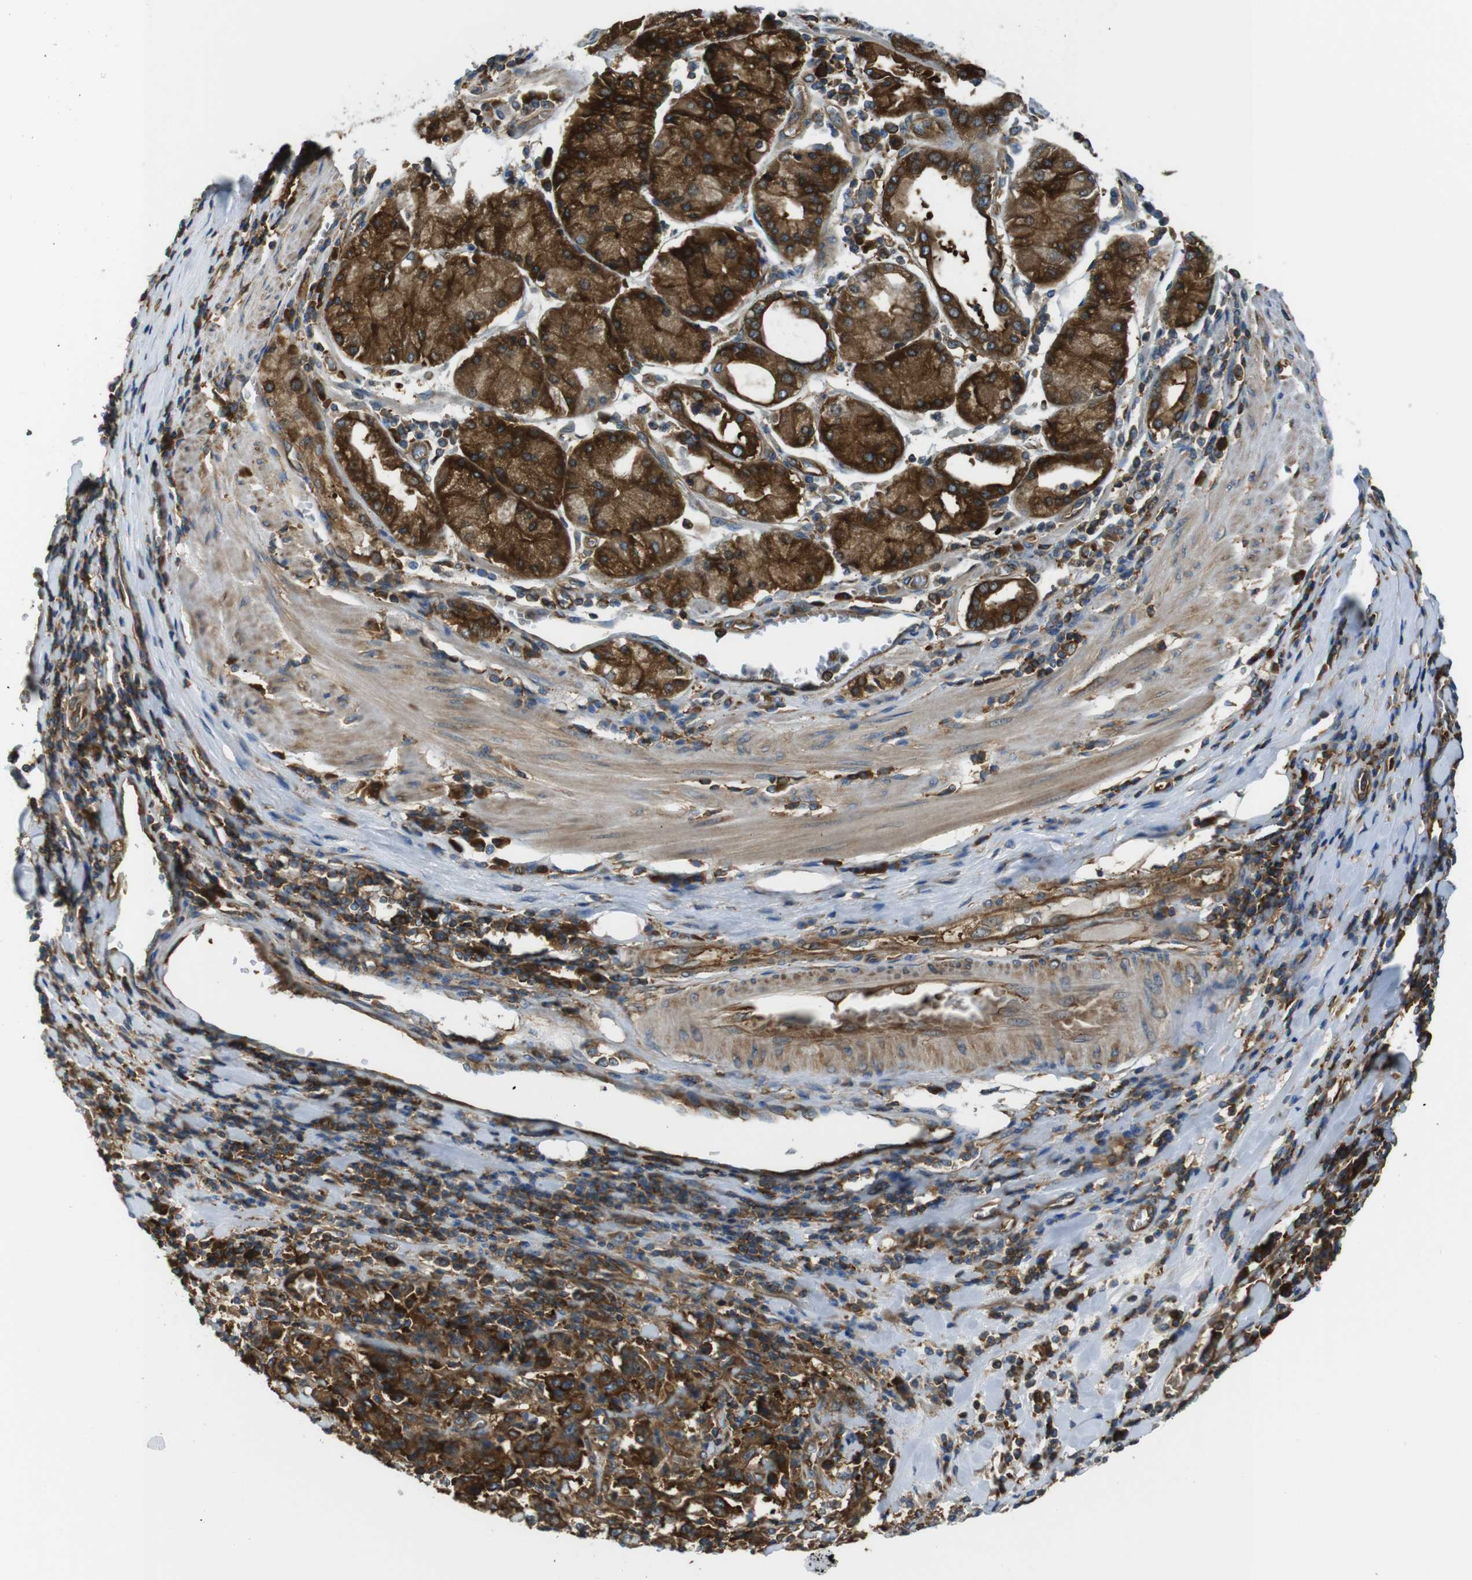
{"staining": {"intensity": "strong", "quantity": ">75%", "location": "cytoplasmic/membranous"}, "tissue": "stomach cancer", "cell_type": "Tumor cells", "image_type": "cancer", "snomed": [{"axis": "morphology", "description": "Normal tissue, NOS"}, {"axis": "morphology", "description": "Adenocarcinoma, NOS"}, {"axis": "topography", "description": "Stomach, upper"}, {"axis": "topography", "description": "Stomach"}], "caption": "A brown stain highlights strong cytoplasmic/membranous staining of a protein in human stomach adenocarcinoma tumor cells.", "gene": "TSC1", "patient": {"sex": "male", "age": 59}}